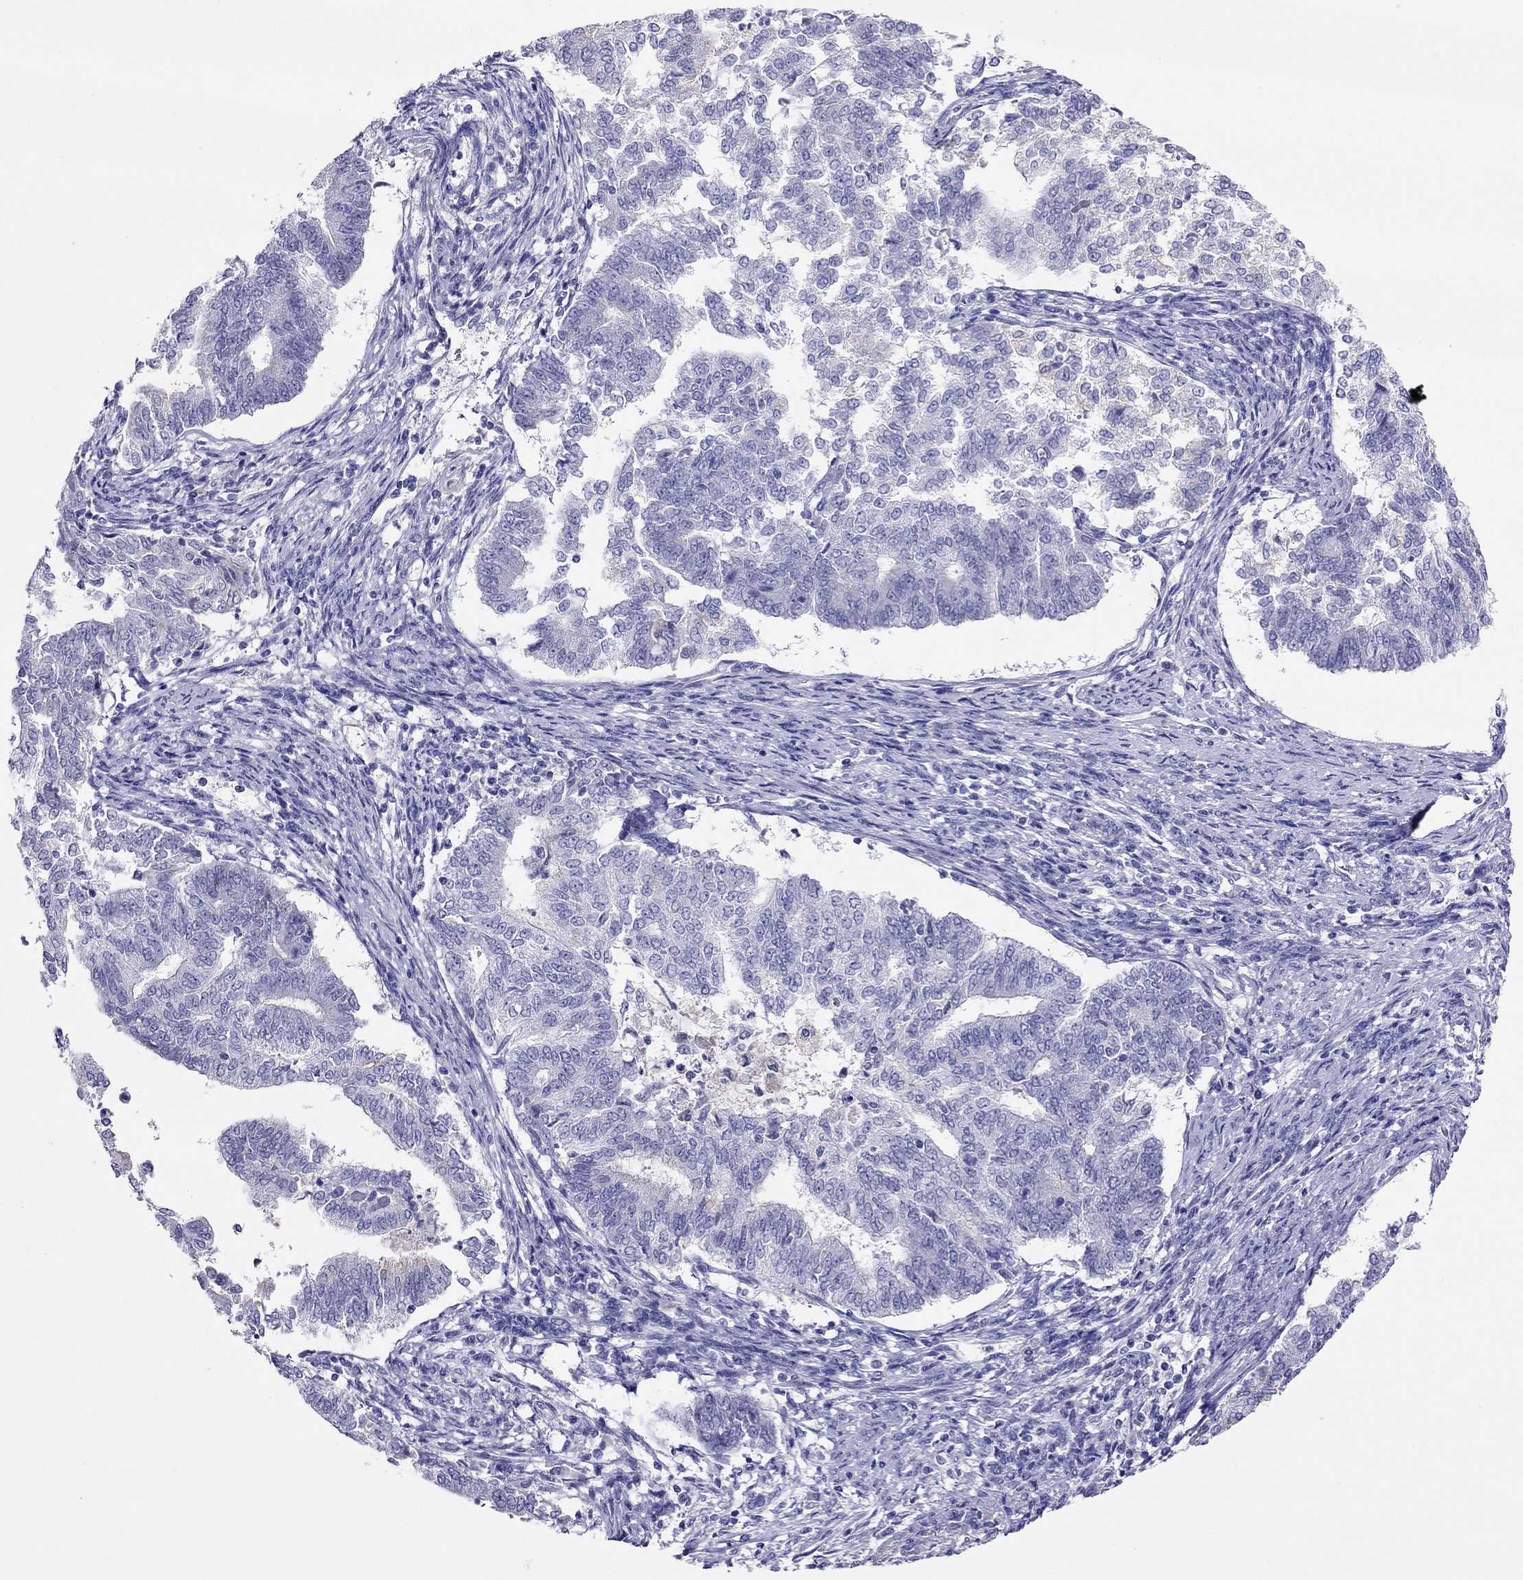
{"staining": {"intensity": "negative", "quantity": "none", "location": "none"}, "tissue": "endometrial cancer", "cell_type": "Tumor cells", "image_type": "cancer", "snomed": [{"axis": "morphology", "description": "Adenocarcinoma, NOS"}, {"axis": "topography", "description": "Endometrium"}], "caption": "DAB immunohistochemical staining of endometrial cancer (adenocarcinoma) displays no significant positivity in tumor cells.", "gene": "CAPNS2", "patient": {"sex": "female", "age": 65}}